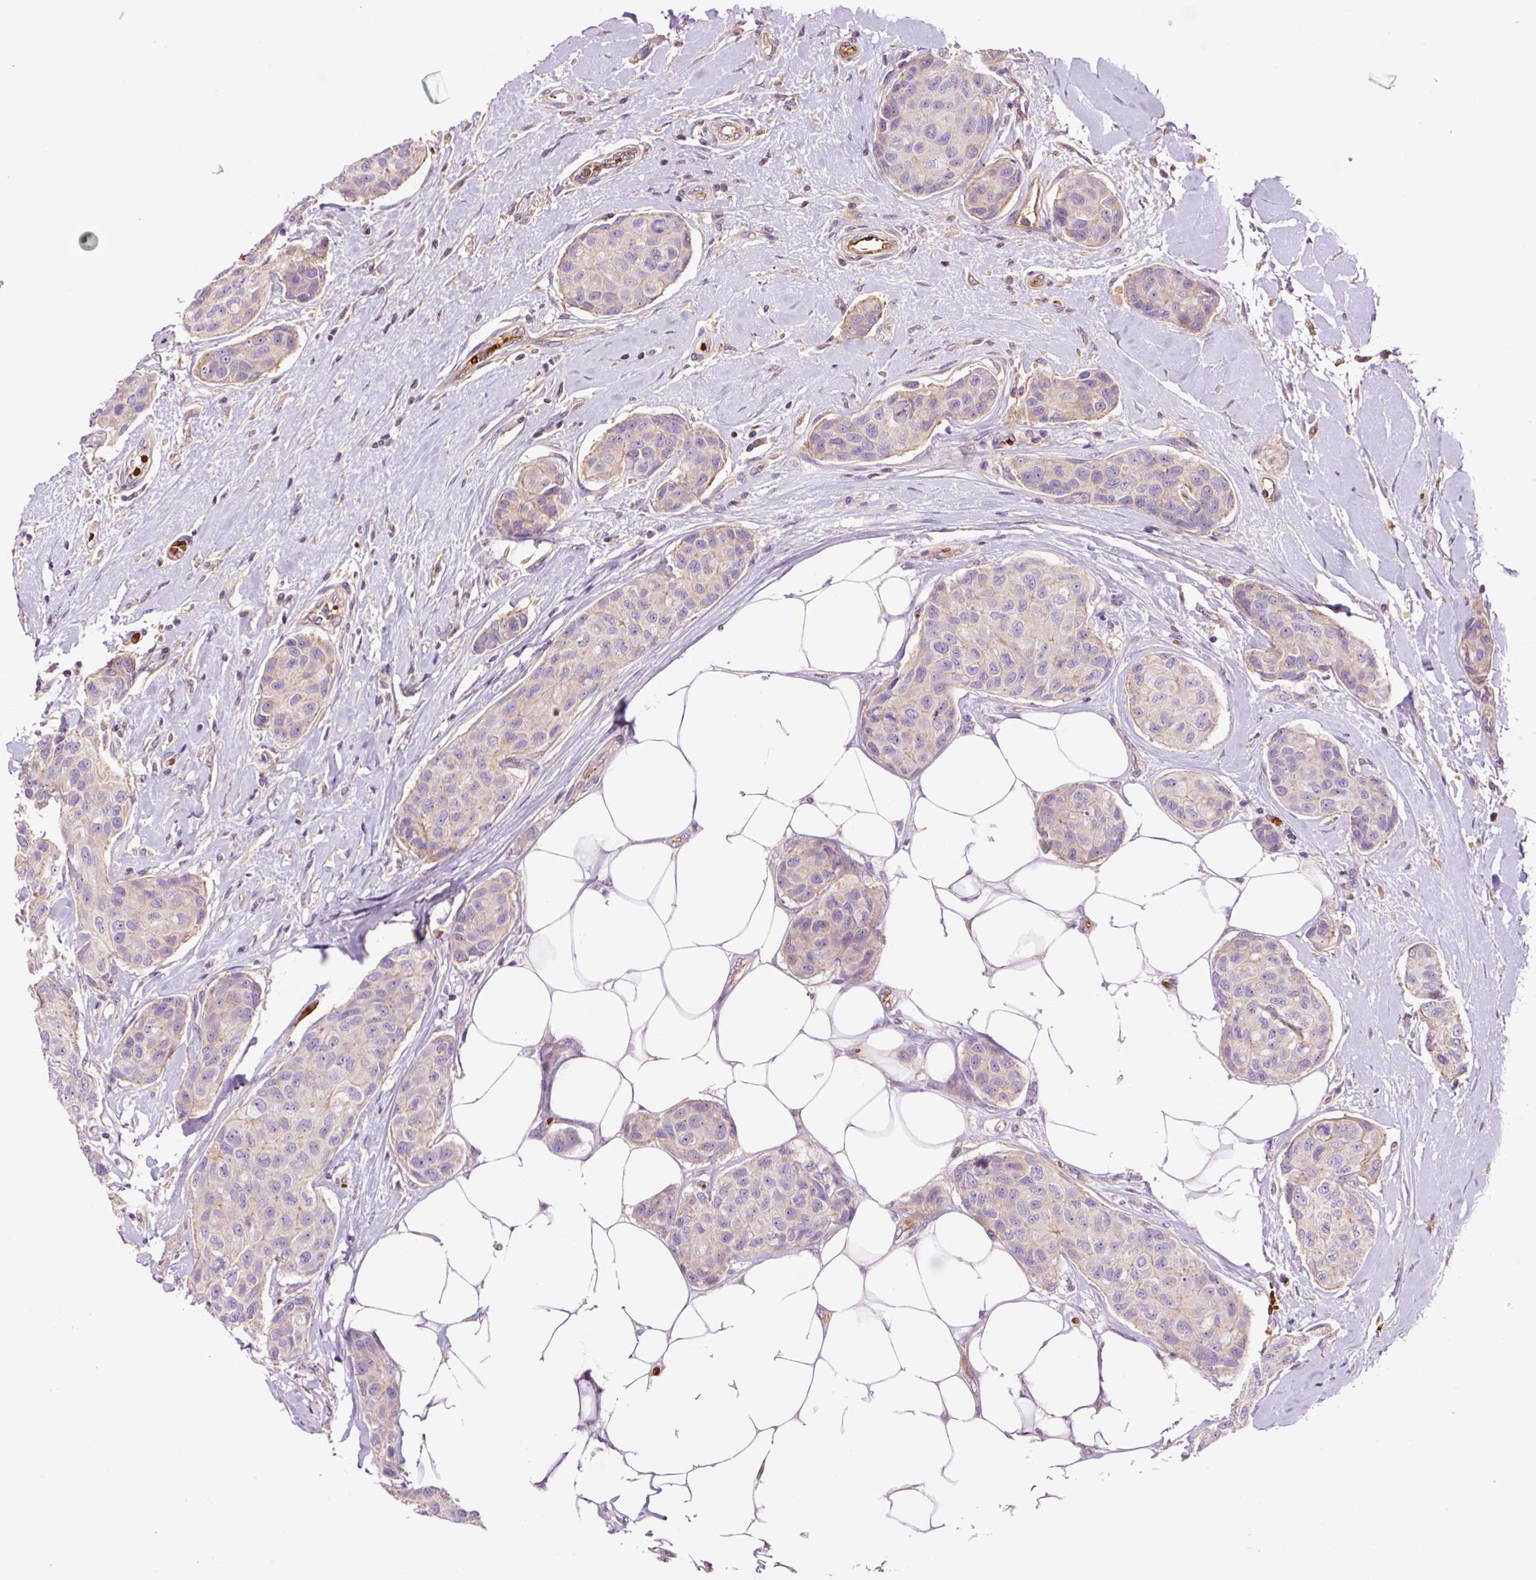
{"staining": {"intensity": "negative", "quantity": "none", "location": "none"}, "tissue": "breast cancer", "cell_type": "Tumor cells", "image_type": "cancer", "snomed": [{"axis": "morphology", "description": "Duct carcinoma"}, {"axis": "topography", "description": "Breast"}, {"axis": "topography", "description": "Lymph node"}], "caption": "Infiltrating ductal carcinoma (breast) was stained to show a protein in brown. There is no significant staining in tumor cells. (Brightfield microscopy of DAB (3,3'-diaminobenzidine) IHC at high magnification).", "gene": "TMEM235", "patient": {"sex": "female", "age": 80}}